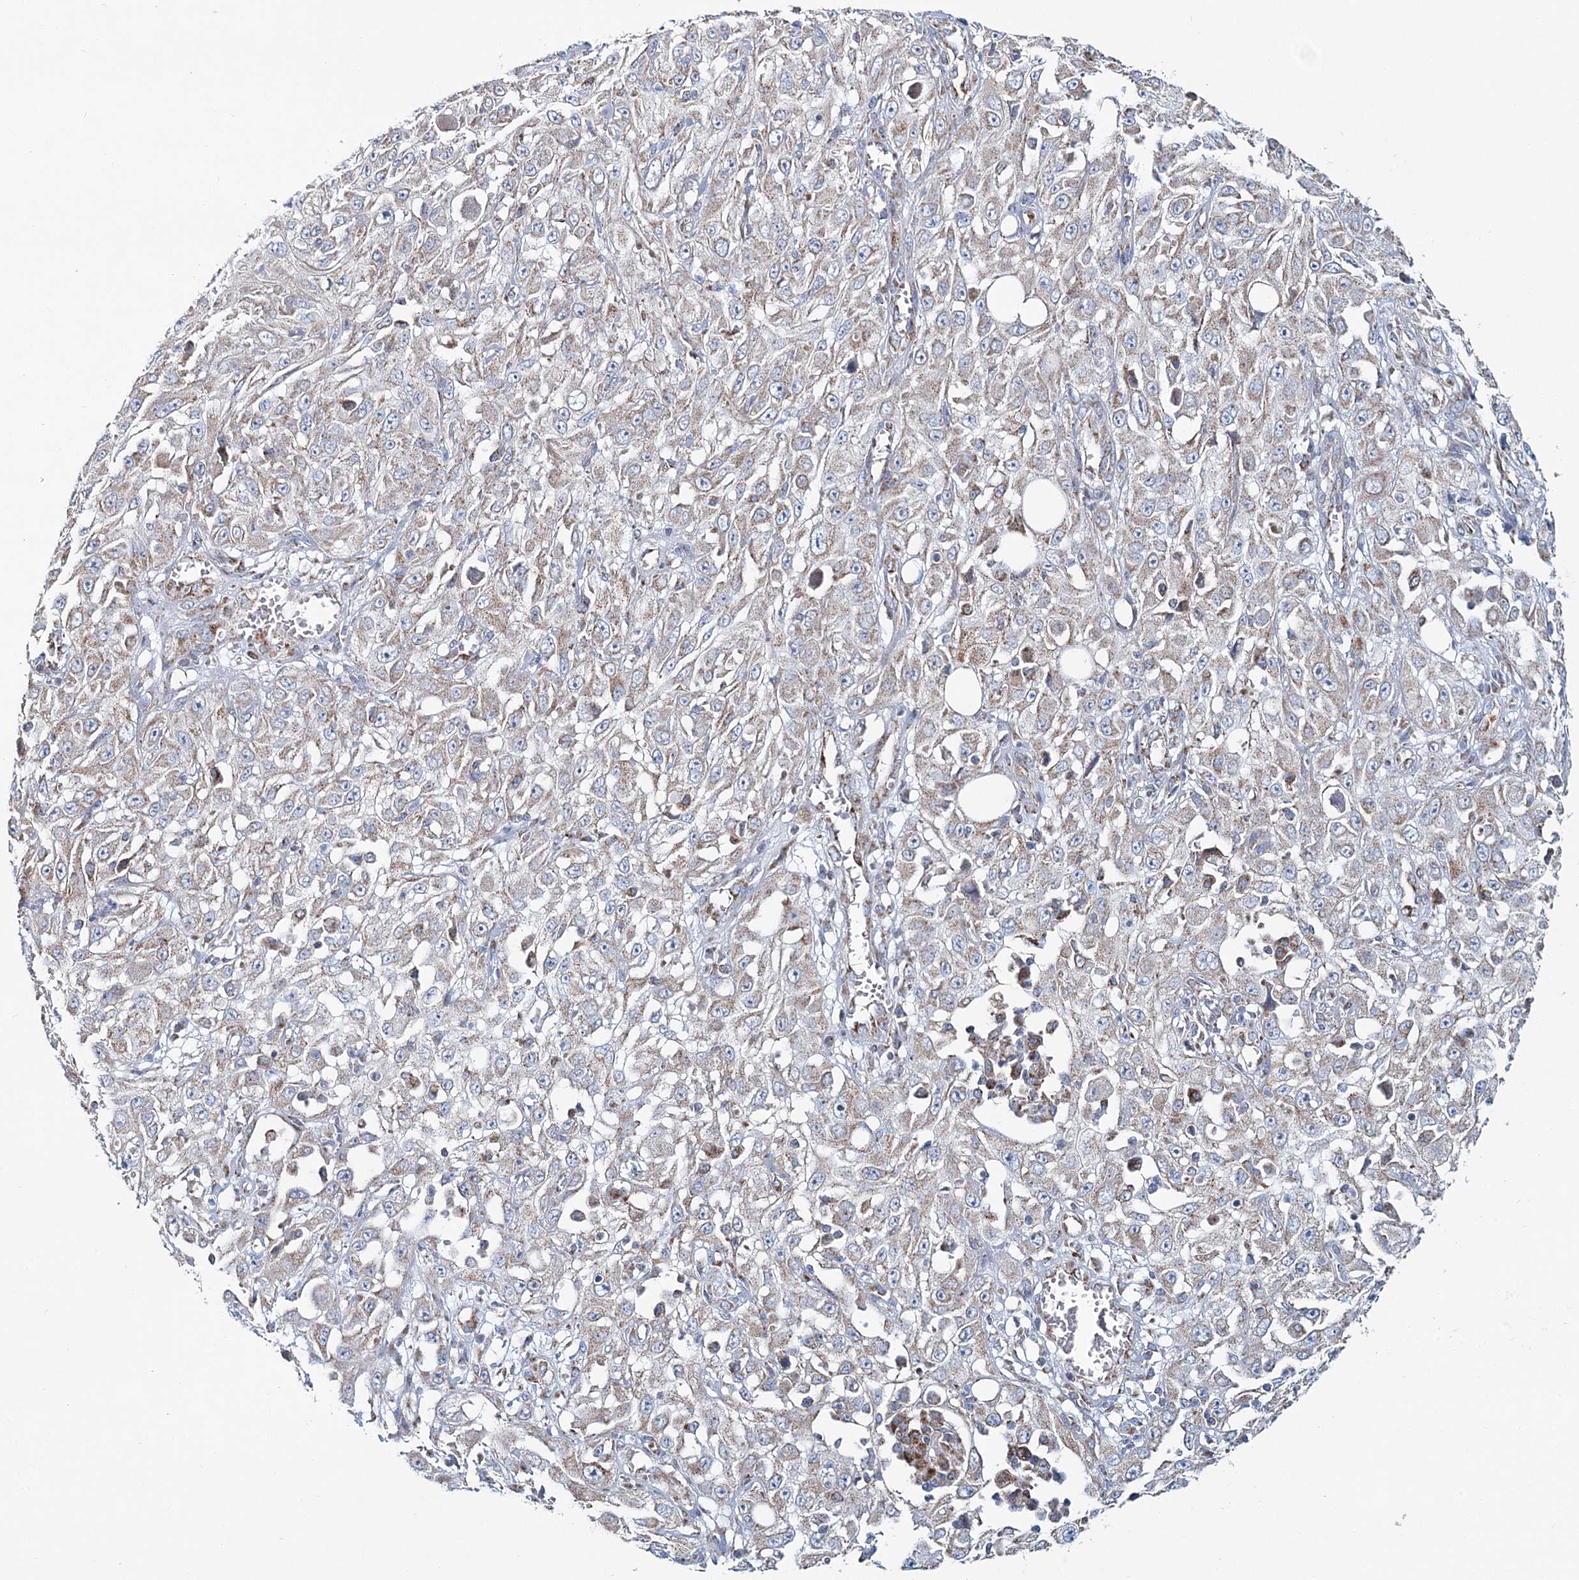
{"staining": {"intensity": "weak", "quantity": ">75%", "location": "cytoplasmic/membranous"}, "tissue": "skin cancer", "cell_type": "Tumor cells", "image_type": "cancer", "snomed": [{"axis": "morphology", "description": "Squamous cell carcinoma, NOS"}, {"axis": "morphology", "description": "Squamous cell carcinoma, metastatic, NOS"}, {"axis": "topography", "description": "Skin"}, {"axis": "topography", "description": "Lymph node"}], "caption": "This histopathology image shows IHC staining of human metastatic squamous cell carcinoma (skin), with low weak cytoplasmic/membranous expression in approximately >75% of tumor cells.", "gene": "ARHGAP6", "patient": {"sex": "male", "age": 75}}